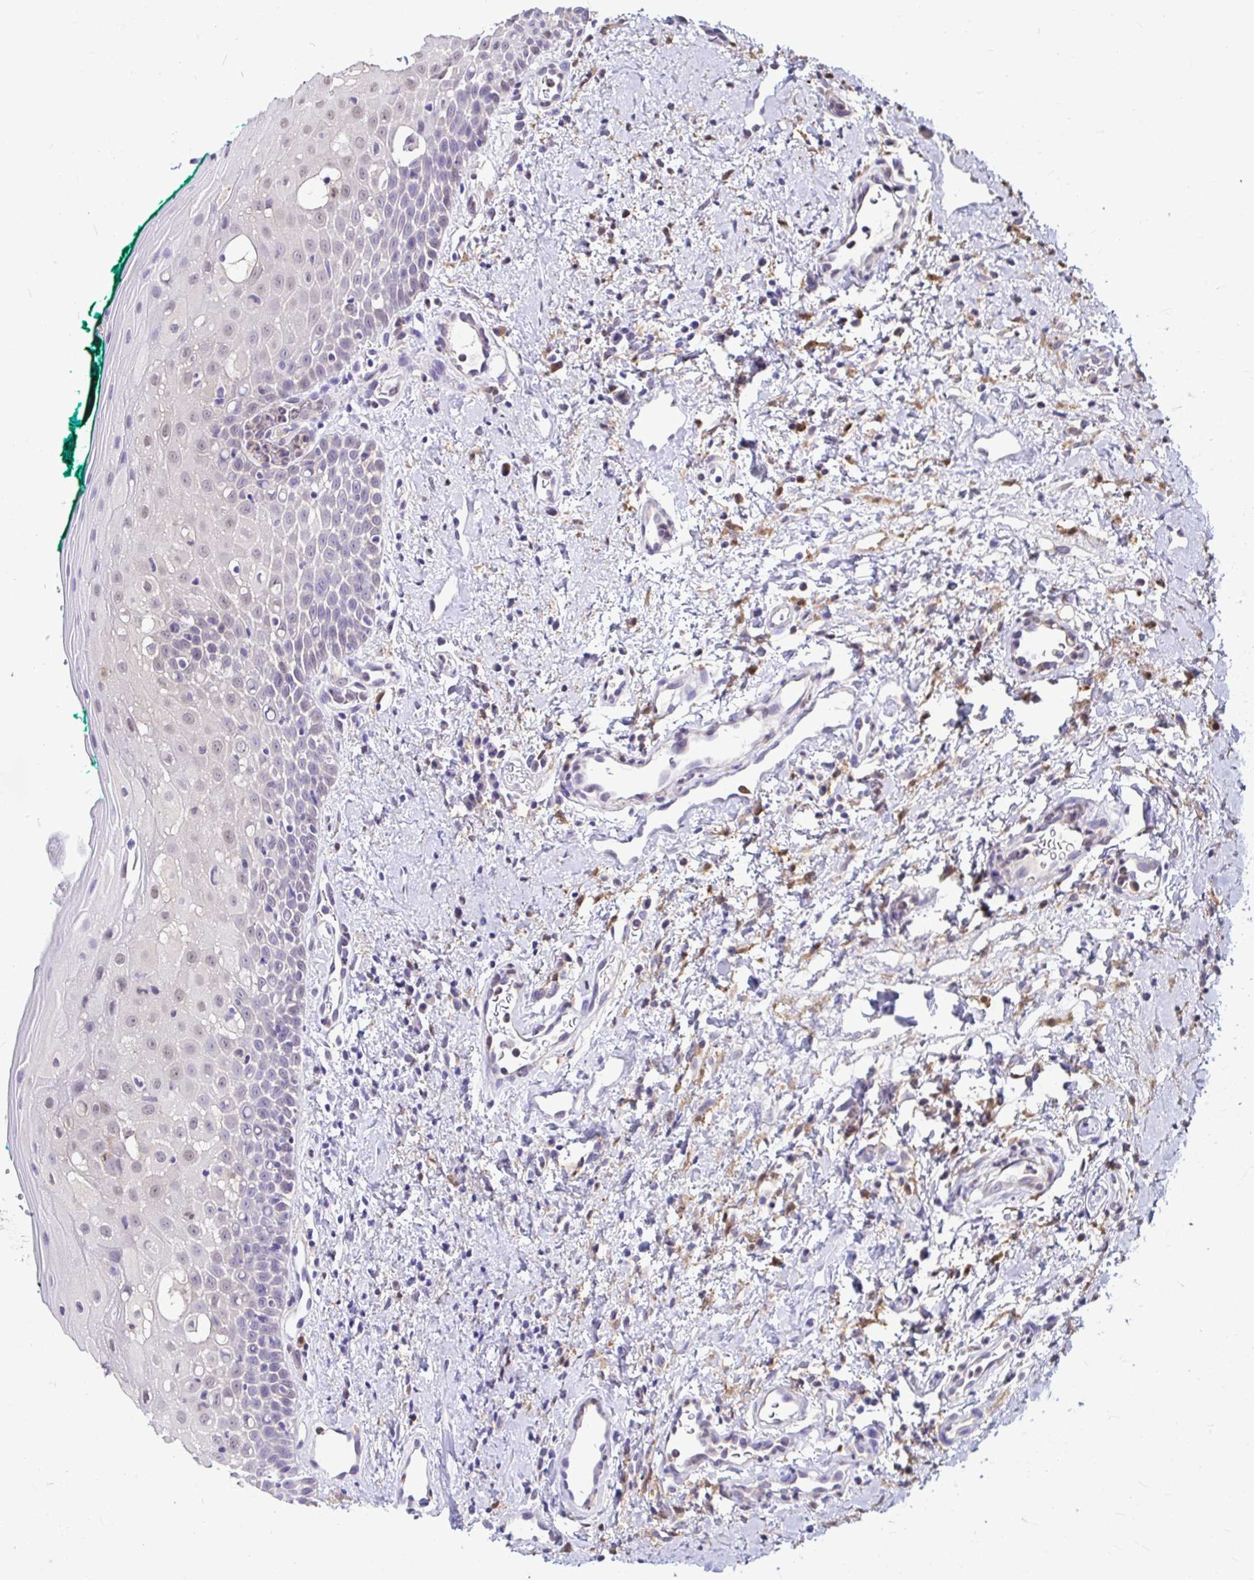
{"staining": {"intensity": "negative", "quantity": "none", "location": "none"}, "tissue": "oral mucosa", "cell_type": "Squamous epithelial cells", "image_type": "normal", "snomed": [{"axis": "morphology", "description": "Normal tissue, NOS"}, {"axis": "topography", "description": "Oral tissue"}], "caption": "High power microscopy micrograph of an immunohistochemistry photomicrograph of unremarkable oral mucosa, revealing no significant expression in squamous epithelial cells.", "gene": "IDH1", "patient": {"sex": "female", "age": 70}}